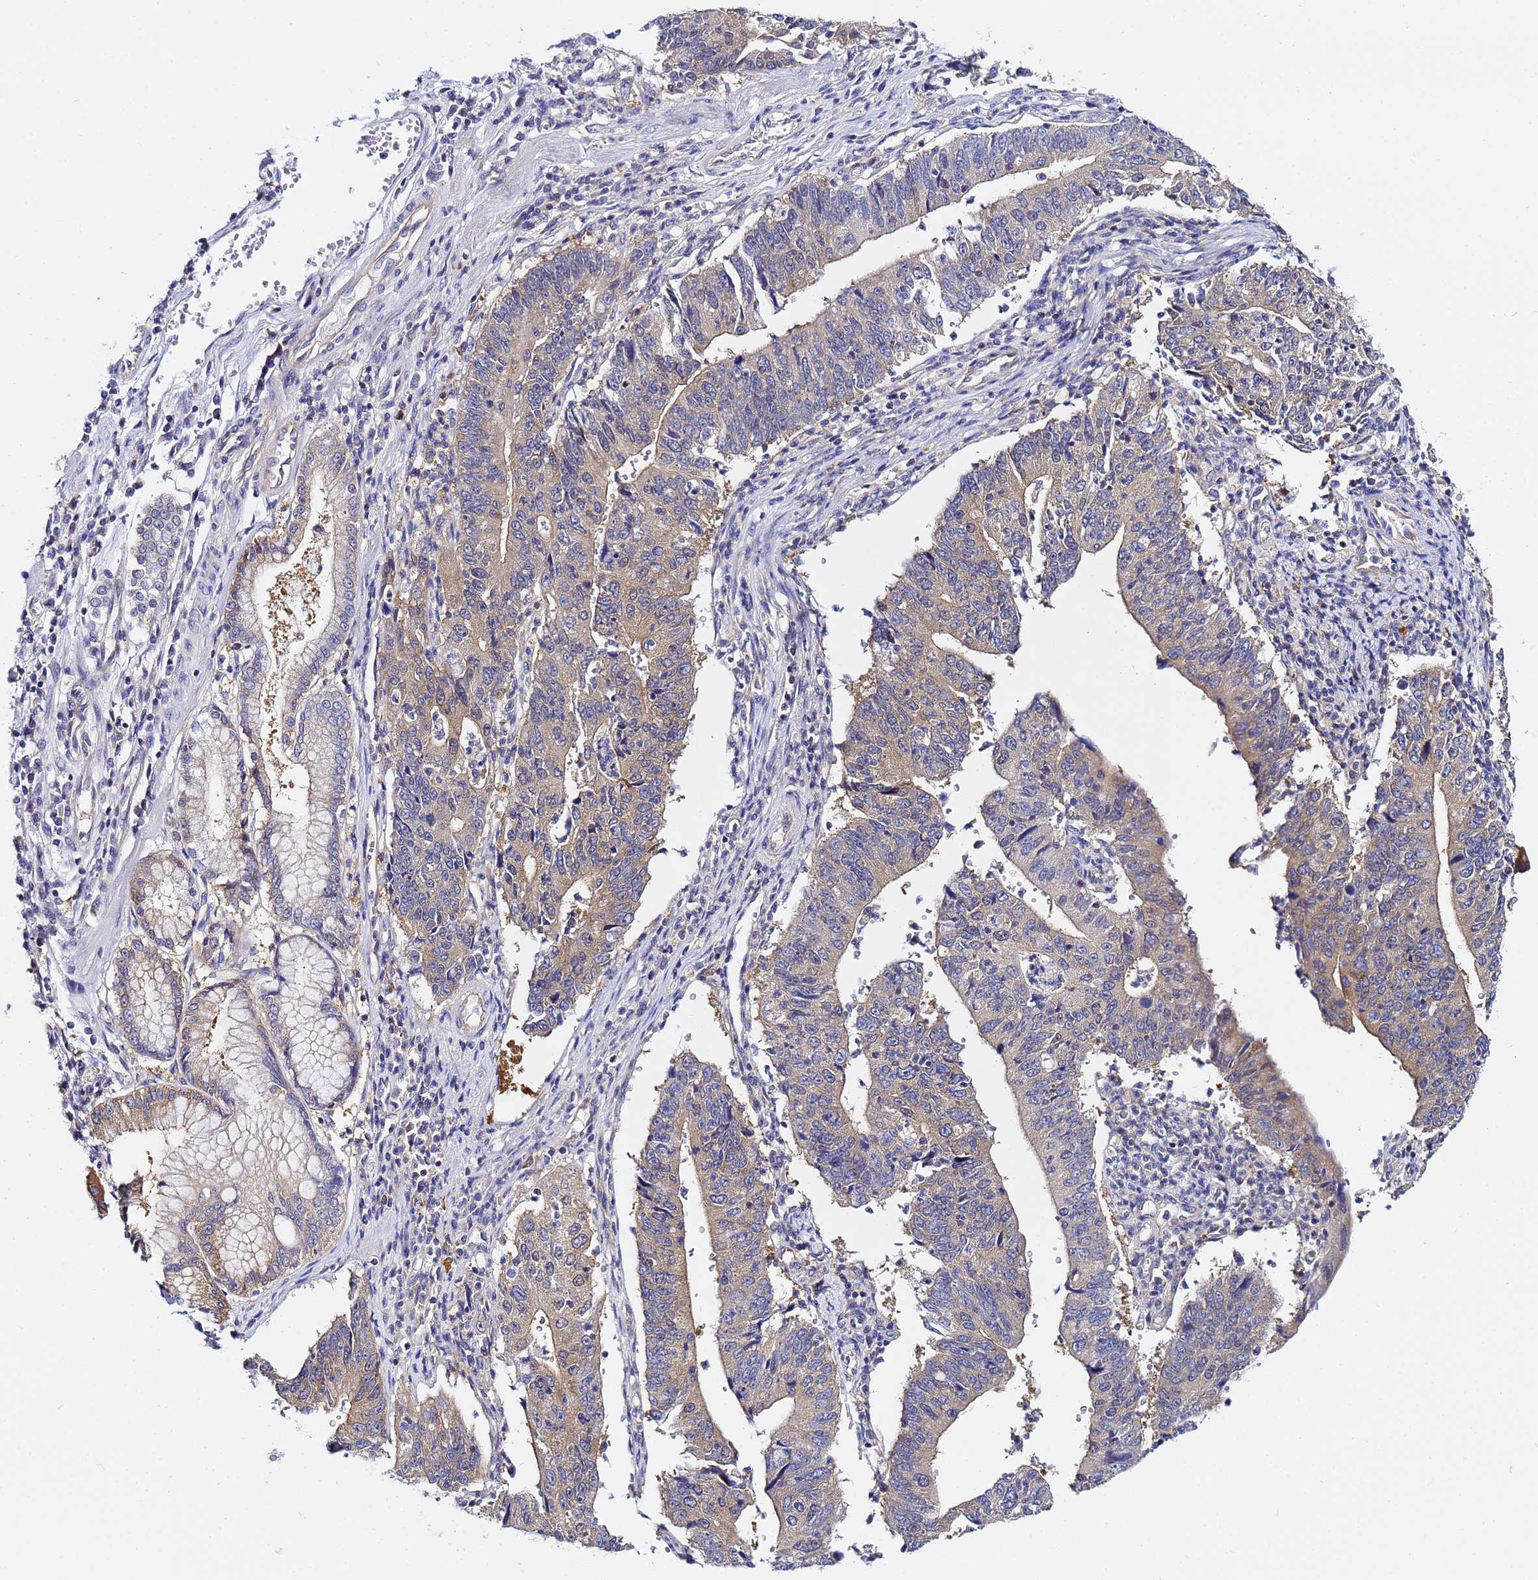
{"staining": {"intensity": "weak", "quantity": ">75%", "location": "cytoplasmic/membranous"}, "tissue": "stomach cancer", "cell_type": "Tumor cells", "image_type": "cancer", "snomed": [{"axis": "morphology", "description": "Adenocarcinoma, NOS"}, {"axis": "topography", "description": "Stomach"}], "caption": "Immunohistochemistry micrograph of neoplastic tissue: stomach cancer (adenocarcinoma) stained using immunohistochemistry shows low levels of weak protein expression localized specifically in the cytoplasmic/membranous of tumor cells, appearing as a cytoplasmic/membranous brown color.", "gene": "LENG1", "patient": {"sex": "male", "age": 59}}